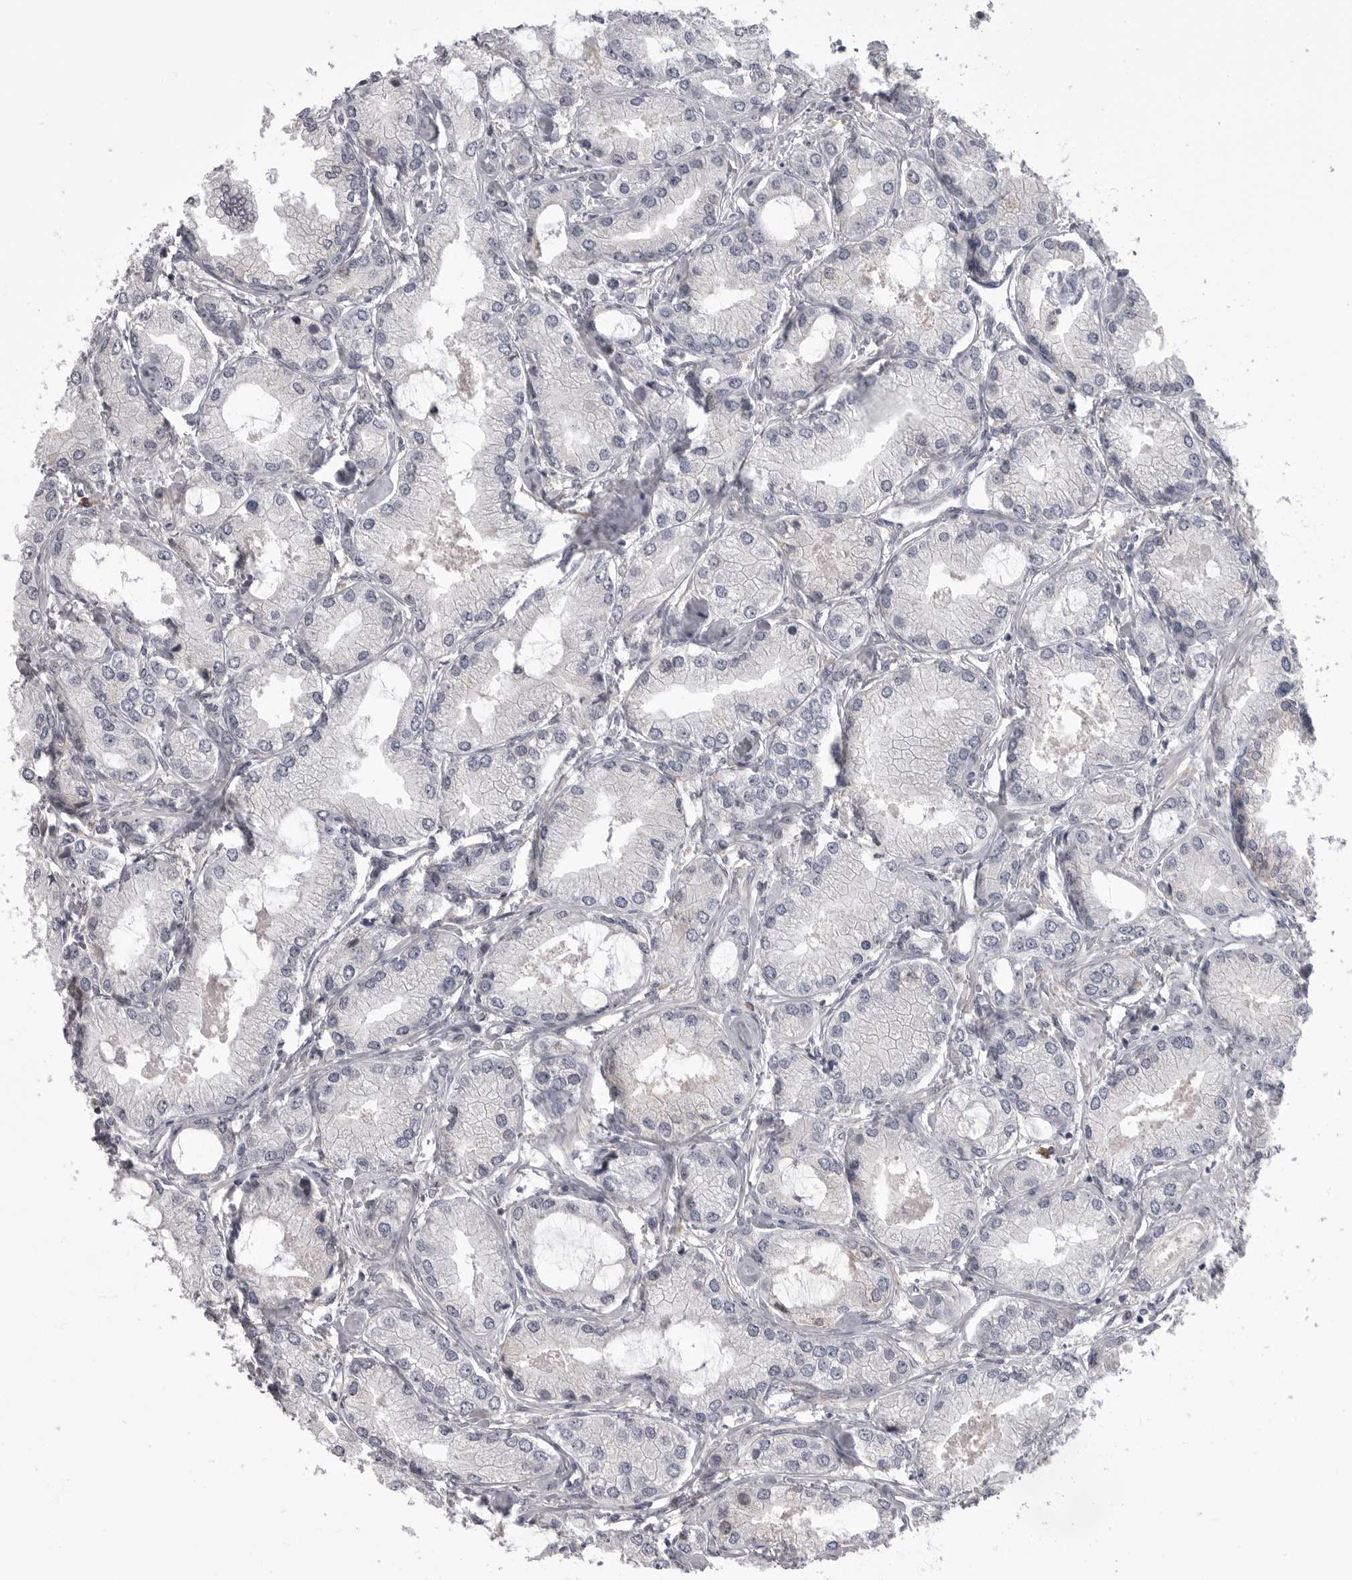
{"staining": {"intensity": "negative", "quantity": "none", "location": "none"}, "tissue": "prostate cancer", "cell_type": "Tumor cells", "image_type": "cancer", "snomed": [{"axis": "morphology", "description": "Adenocarcinoma, Low grade"}, {"axis": "topography", "description": "Prostate"}], "caption": "The micrograph exhibits no staining of tumor cells in prostate low-grade adenocarcinoma. (DAB (3,3'-diaminobenzidine) IHC with hematoxylin counter stain).", "gene": "FKBP2", "patient": {"sex": "male", "age": 62}}